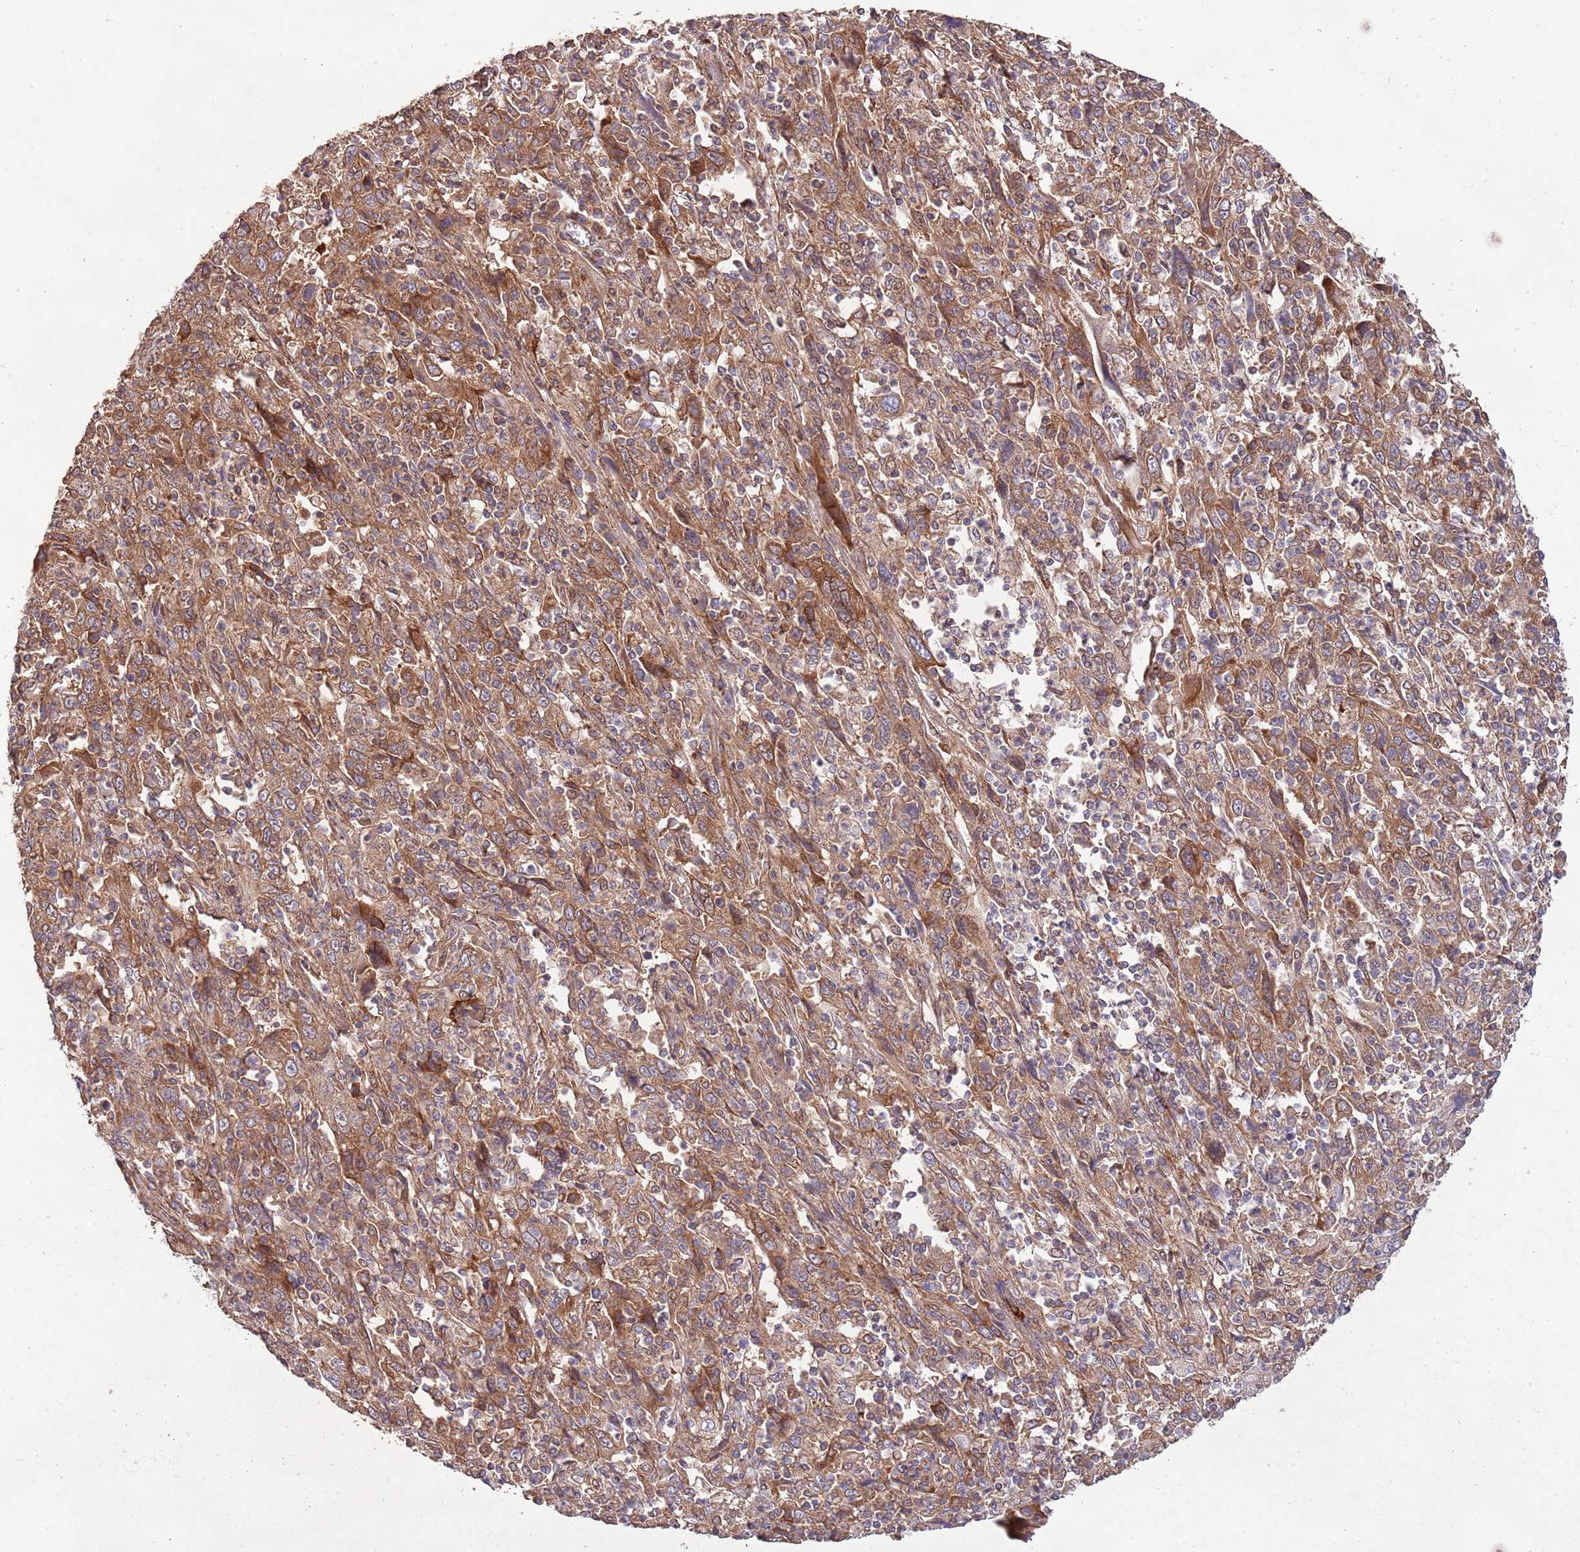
{"staining": {"intensity": "moderate", "quantity": ">75%", "location": "cytoplasmic/membranous"}, "tissue": "cervical cancer", "cell_type": "Tumor cells", "image_type": "cancer", "snomed": [{"axis": "morphology", "description": "Squamous cell carcinoma, NOS"}, {"axis": "topography", "description": "Cervix"}], "caption": "Immunohistochemistry (IHC) of squamous cell carcinoma (cervical) exhibits medium levels of moderate cytoplasmic/membranous expression in about >75% of tumor cells.", "gene": "RNF19B", "patient": {"sex": "female", "age": 46}}